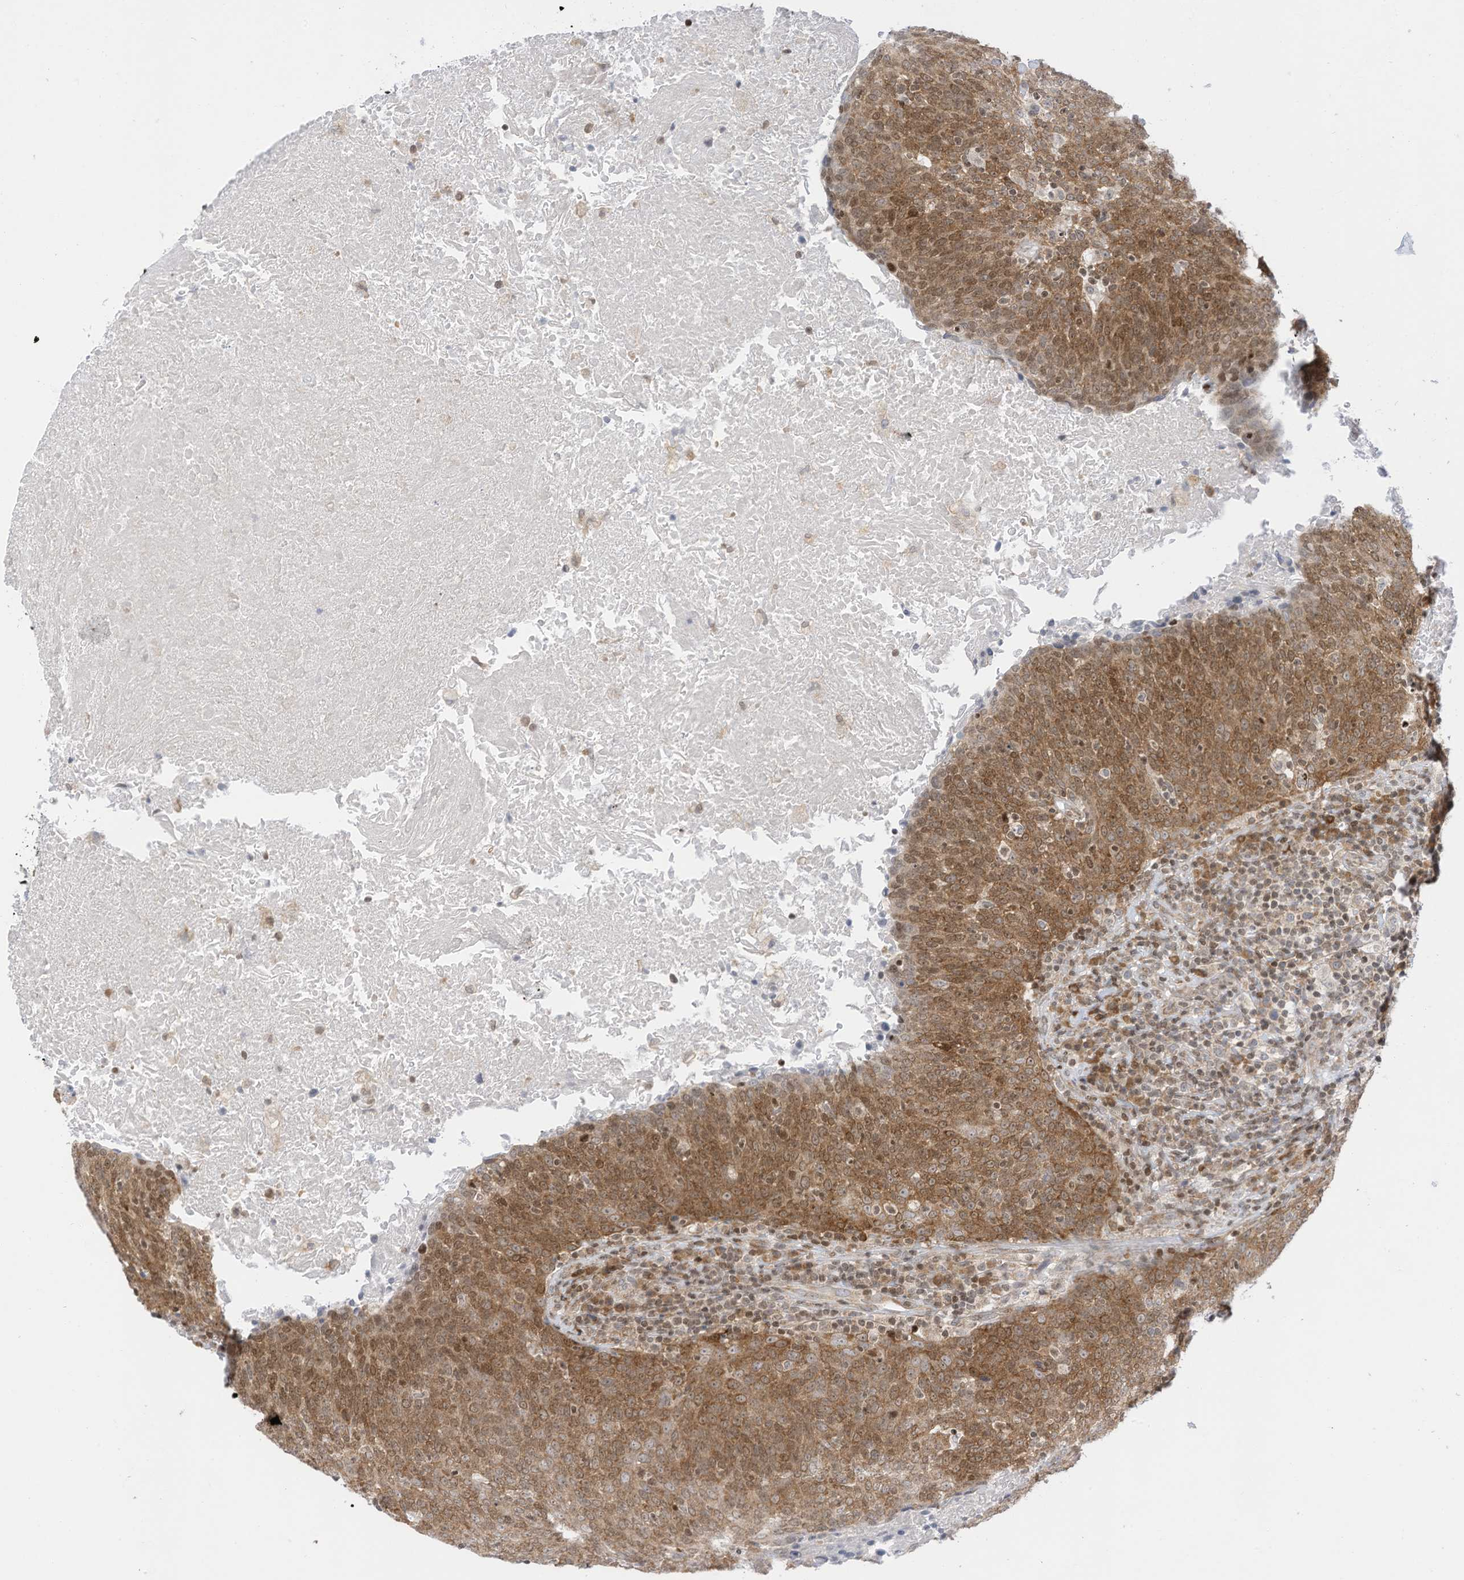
{"staining": {"intensity": "moderate", "quantity": ">75%", "location": "cytoplasmic/membranous,nuclear"}, "tissue": "head and neck cancer", "cell_type": "Tumor cells", "image_type": "cancer", "snomed": [{"axis": "morphology", "description": "Squamous cell carcinoma, NOS"}, {"axis": "morphology", "description": "Squamous cell carcinoma, metastatic, NOS"}, {"axis": "topography", "description": "Lymph node"}, {"axis": "topography", "description": "Head-Neck"}], "caption": "There is medium levels of moderate cytoplasmic/membranous and nuclear expression in tumor cells of head and neck metastatic squamous cell carcinoma, as demonstrated by immunohistochemical staining (brown color).", "gene": "EDF1", "patient": {"sex": "male", "age": 62}}